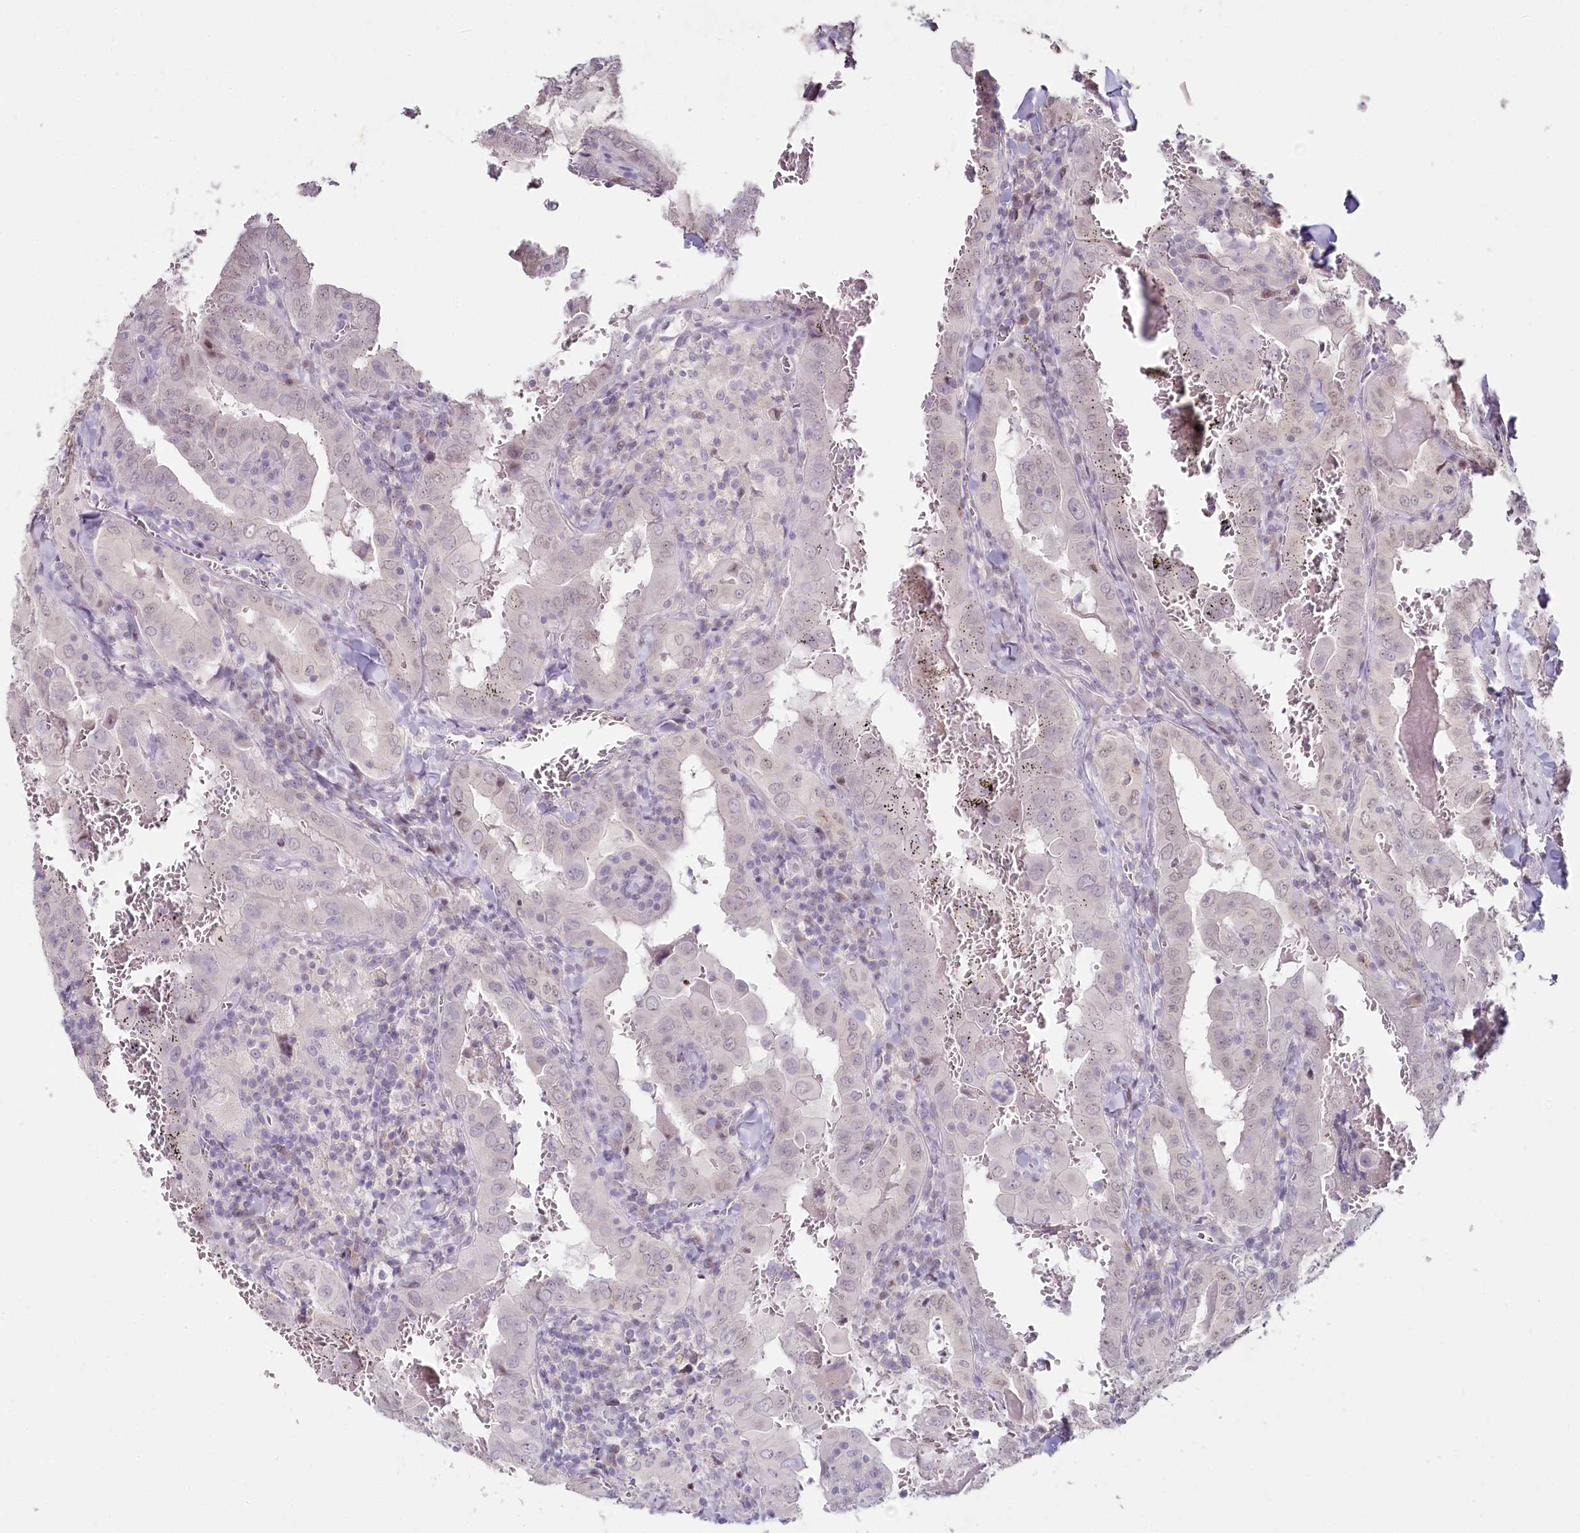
{"staining": {"intensity": "weak", "quantity": "<25%", "location": "nuclear"}, "tissue": "thyroid cancer", "cell_type": "Tumor cells", "image_type": "cancer", "snomed": [{"axis": "morphology", "description": "Papillary adenocarcinoma, NOS"}, {"axis": "topography", "description": "Thyroid gland"}], "caption": "Papillary adenocarcinoma (thyroid) stained for a protein using immunohistochemistry (IHC) shows no expression tumor cells.", "gene": "HPD", "patient": {"sex": "female", "age": 72}}